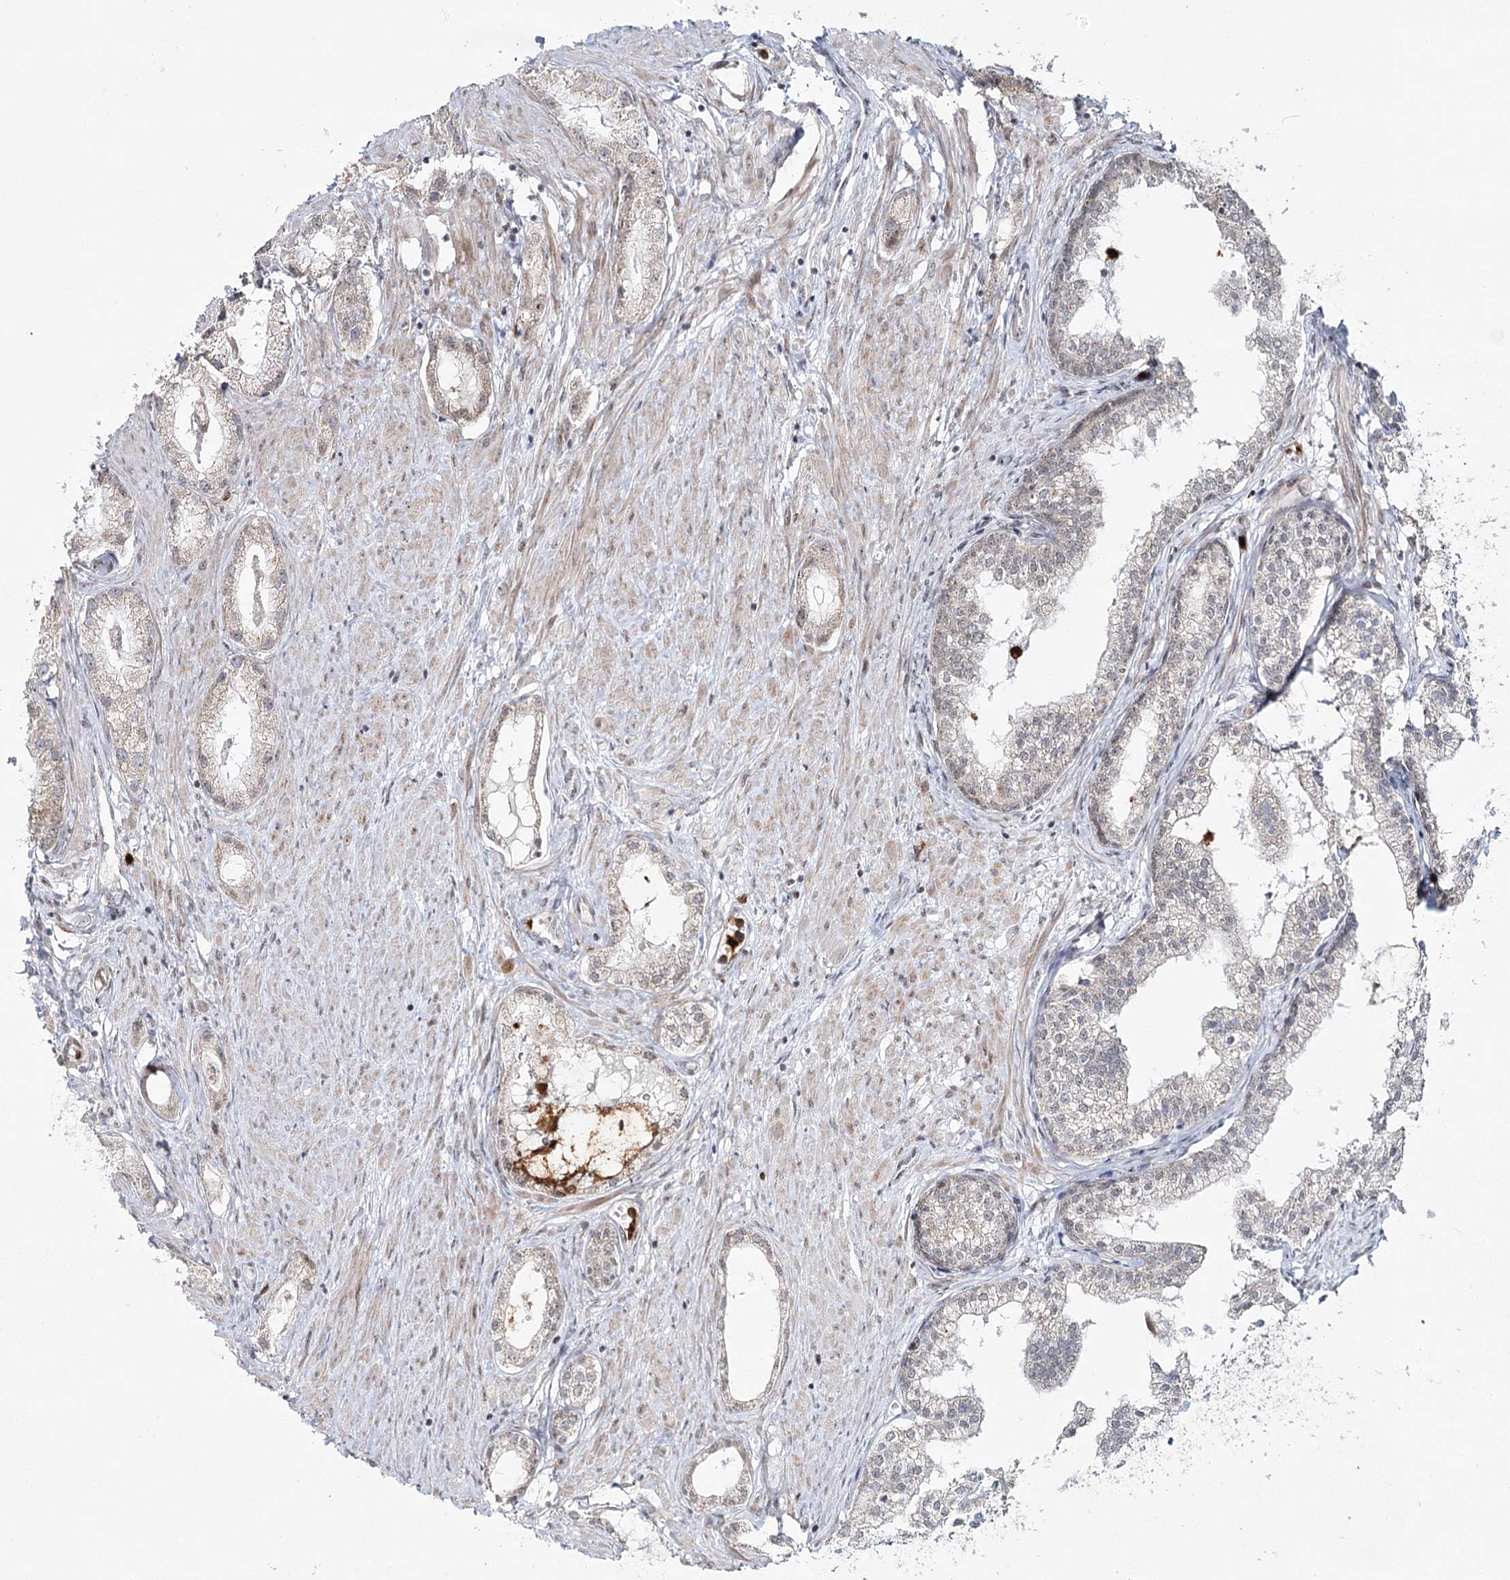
{"staining": {"intensity": "weak", "quantity": "<25%", "location": "nuclear"}, "tissue": "prostate cancer", "cell_type": "Tumor cells", "image_type": "cancer", "snomed": [{"axis": "morphology", "description": "Adenocarcinoma, Low grade"}, {"axis": "topography", "description": "Prostate"}], "caption": "IHC photomicrograph of neoplastic tissue: human prostate cancer (low-grade adenocarcinoma) stained with DAB displays no significant protein staining in tumor cells. (Brightfield microscopy of DAB (3,3'-diaminobenzidine) IHC at high magnification).", "gene": "ATAD1", "patient": {"sex": "male", "age": 62}}